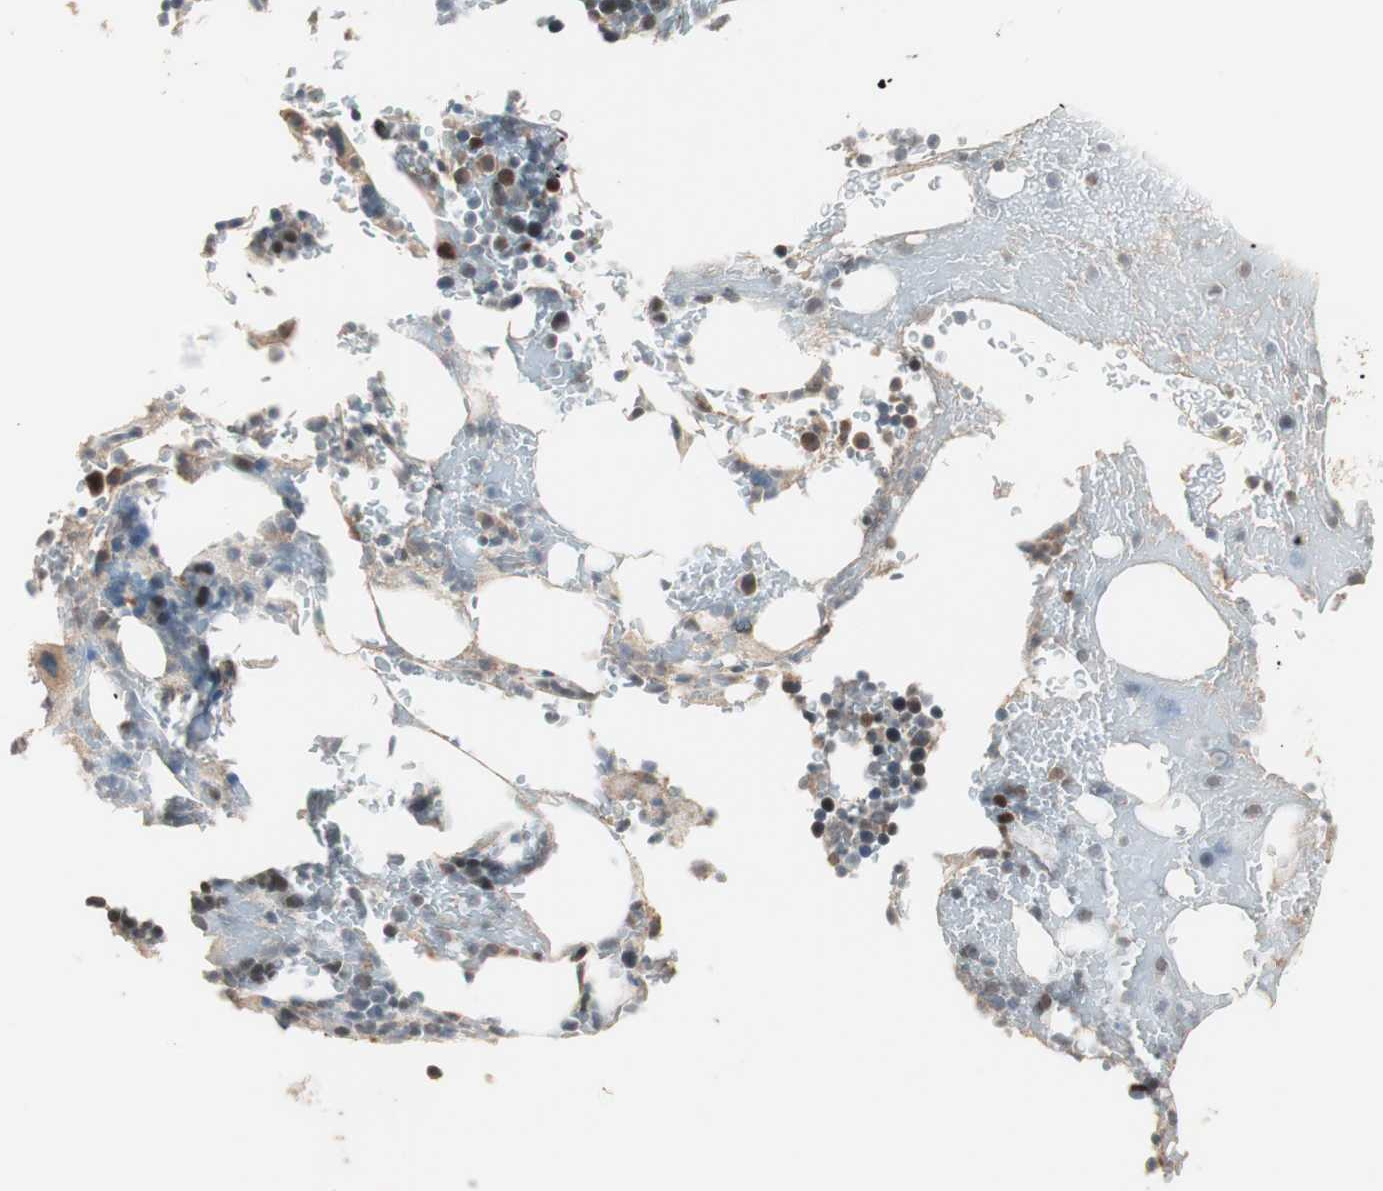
{"staining": {"intensity": "moderate", "quantity": "25%-75%", "location": "nuclear"}, "tissue": "bone marrow", "cell_type": "Hematopoietic cells", "image_type": "normal", "snomed": [{"axis": "morphology", "description": "Normal tissue, NOS"}, {"axis": "topography", "description": "Bone marrow"}], "caption": "This micrograph displays immunohistochemistry staining of normal human bone marrow, with medium moderate nuclear staining in approximately 25%-75% of hematopoietic cells.", "gene": "NFRKB", "patient": {"sex": "female", "age": 73}}